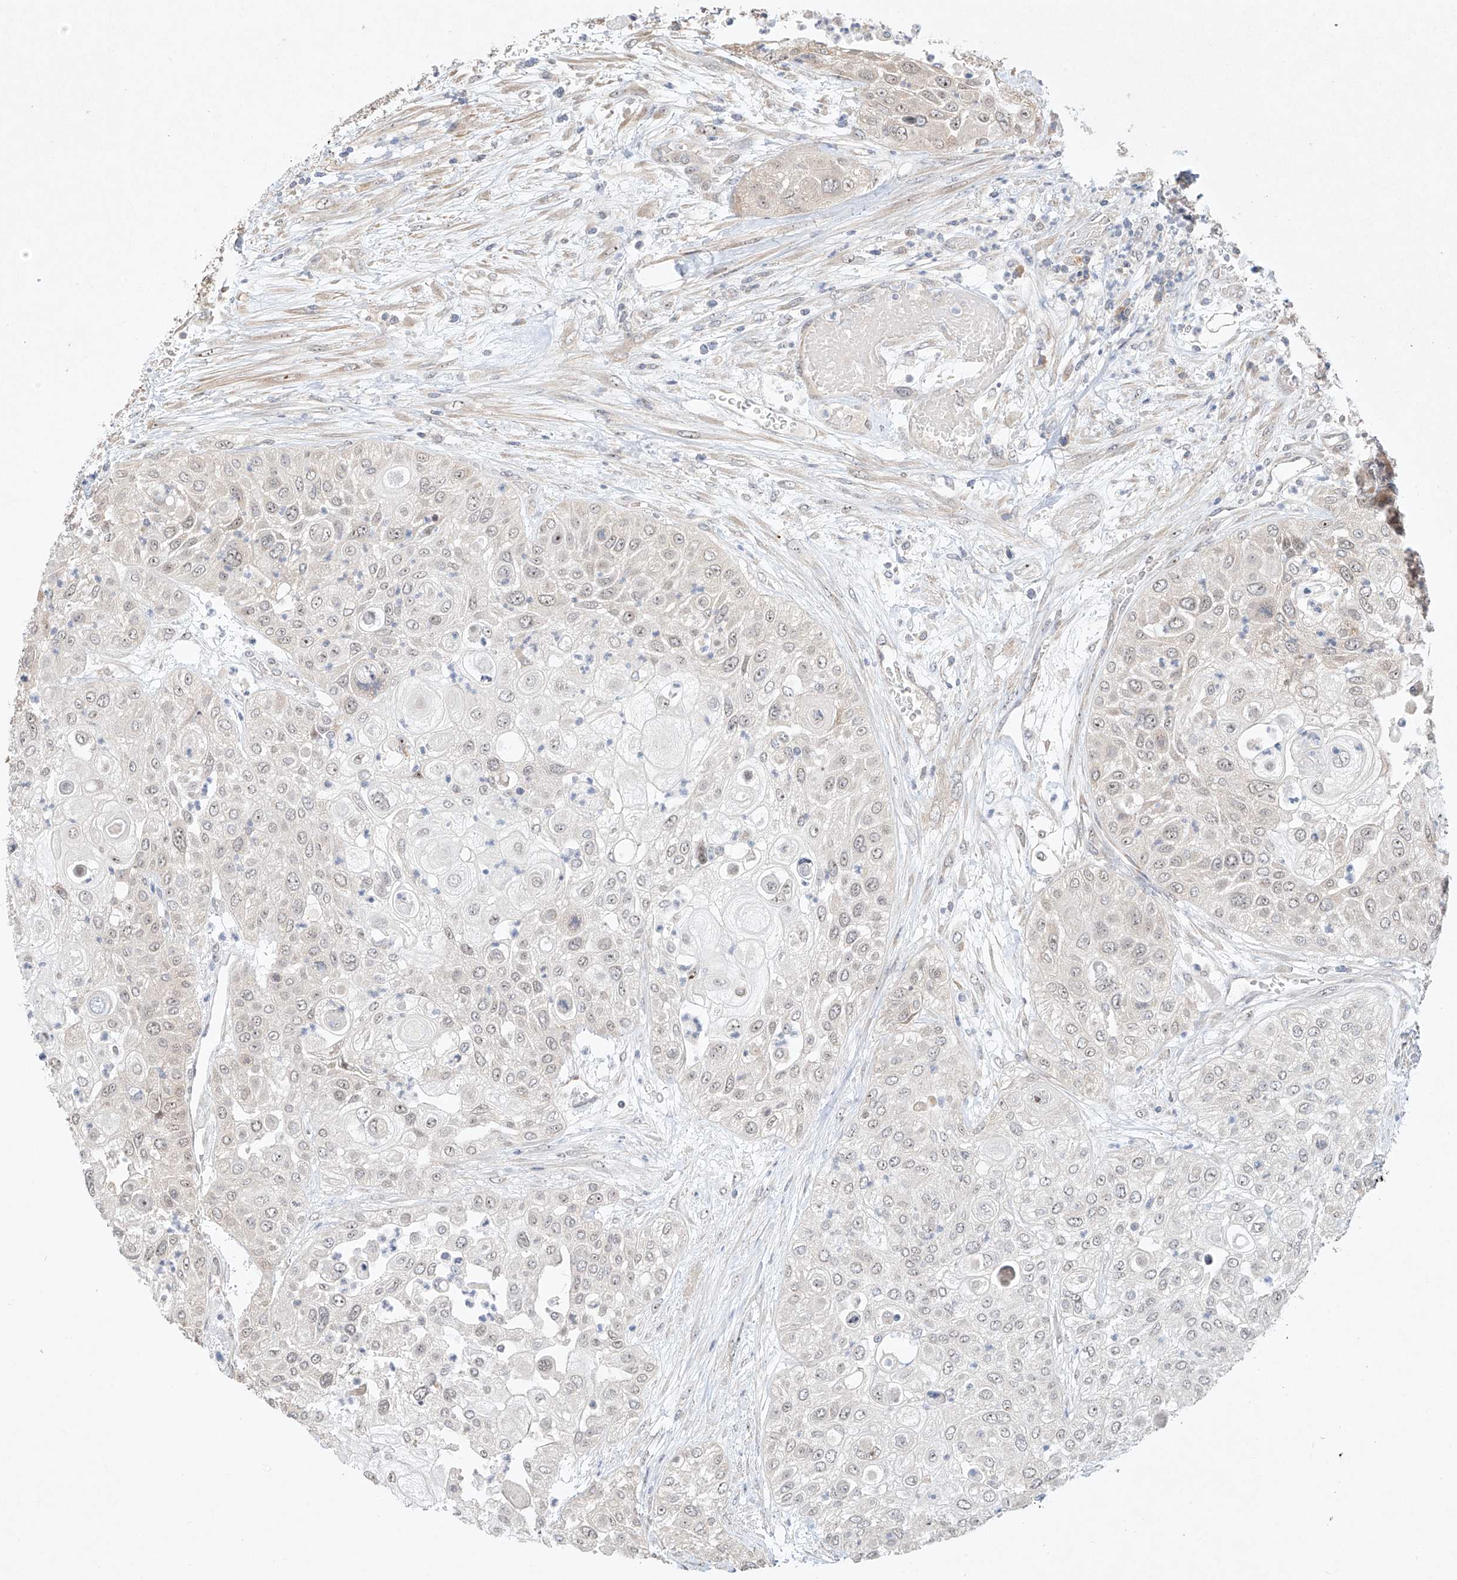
{"staining": {"intensity": "negative", "quantity": "none", "location": "none"}, "tissue": "urothelial cancer", "cell_type": "Tumor cells", "image_type": "cancer", "snomed": [{"axis": "morphology", "description": "Urothelial carcinoma, High grade"}, {"axis": "topography", "description": "Urinary bladder"}], "caption": "Immunohistochemical staining of human urothelial carcinoma (high-grade) reveals no significant staining in tumor cells. Nuclei are stained in blue.", "gene": "TASP1", "patient": {"sex": "female", "age": 79}}